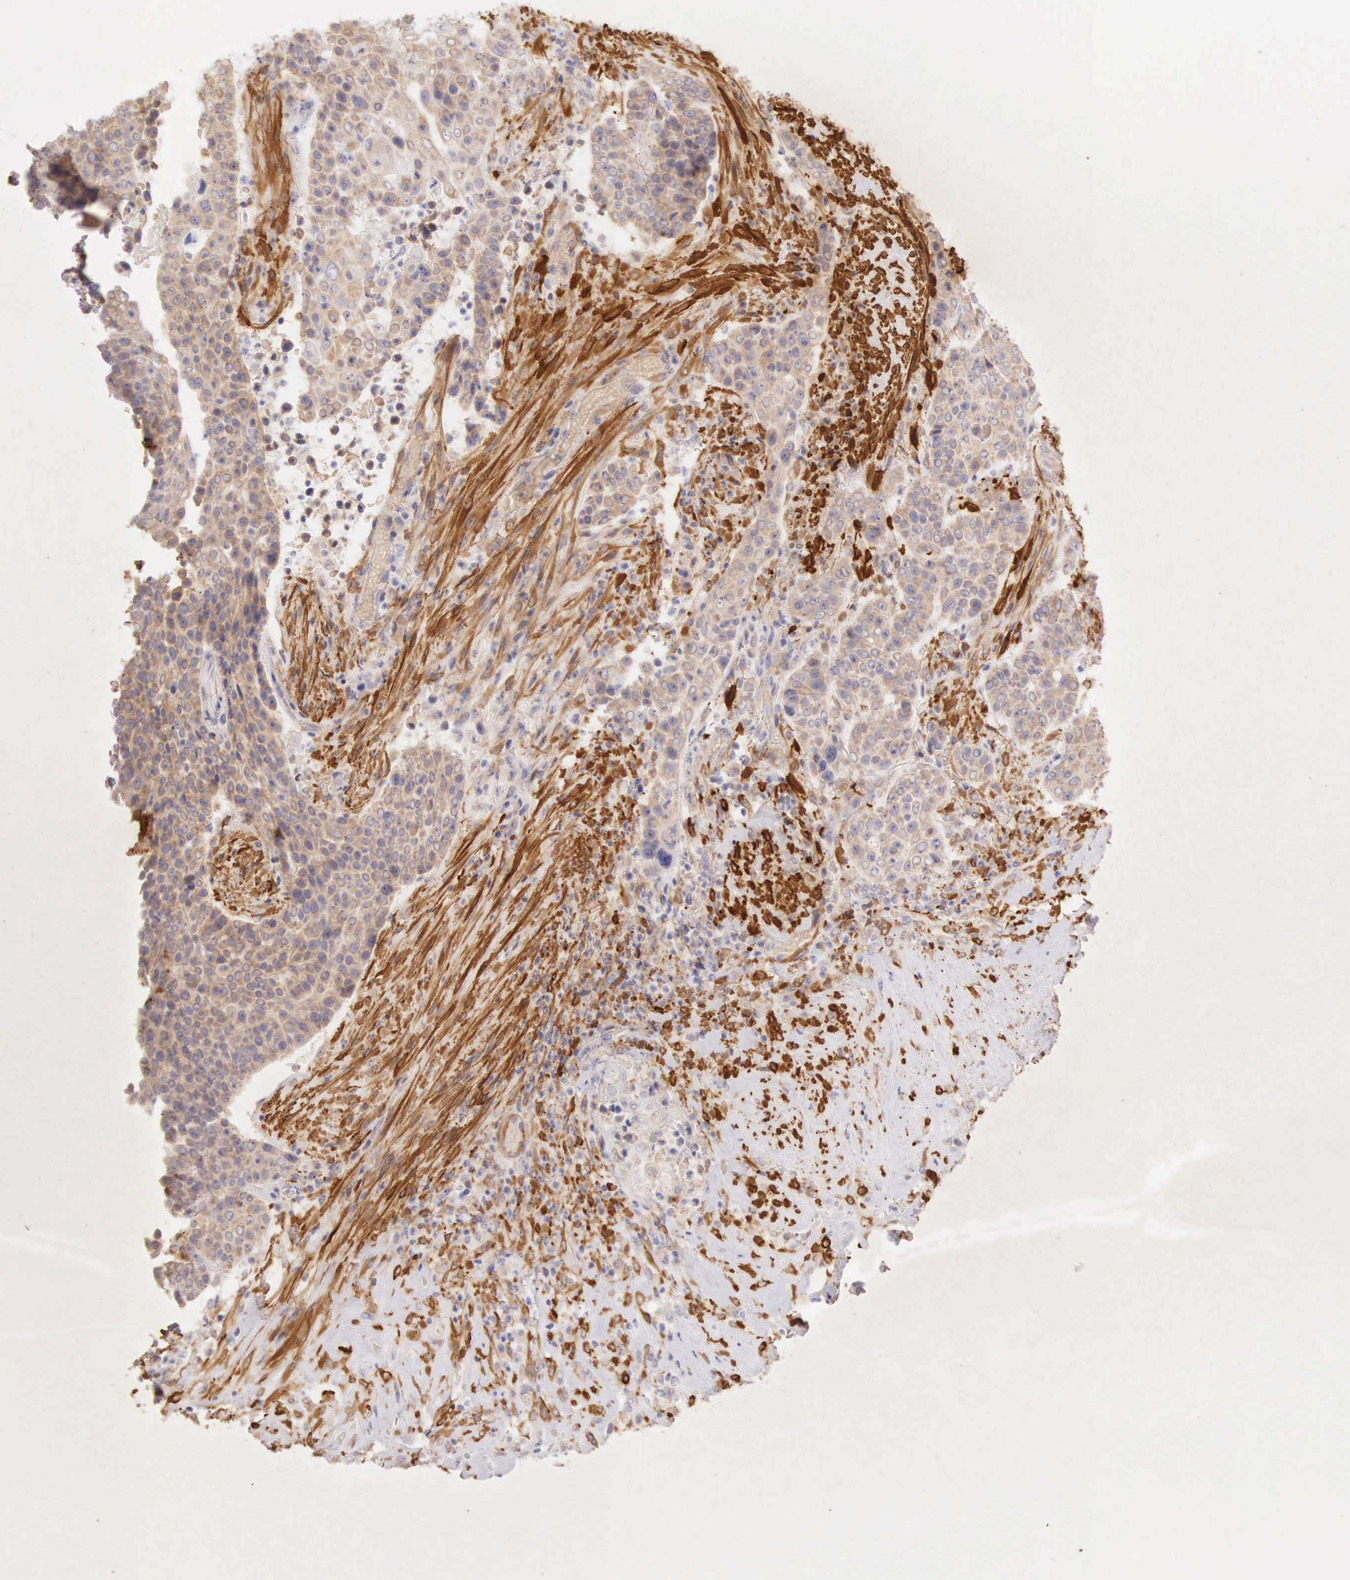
{"staining": {"intensity": "weak", "quantity": "25%-75%", "location": "cytoplasmic/membranous"}, "tissue": "urothelial cancer", "cell_type": "Tumor cells", "image_type": "cancer", "snomed": [{"axis": "morphology", "description": "Urothelial carcinoma, High grade"}, {"axis": "topography", "description": "Urinary bladder"}], "caption": "DAB (3,3'-diaminobenzidine) immunohistochemical staining of urothelial cancer shows weak cytoplasmic/membranous protein staining in approximately 25%-75% of tumor cells. (brown staining indicates protein expression, while blue staining denotes nuclei).", "gene": "CNN1", "patient": {"sex": "male", "age": 74}}